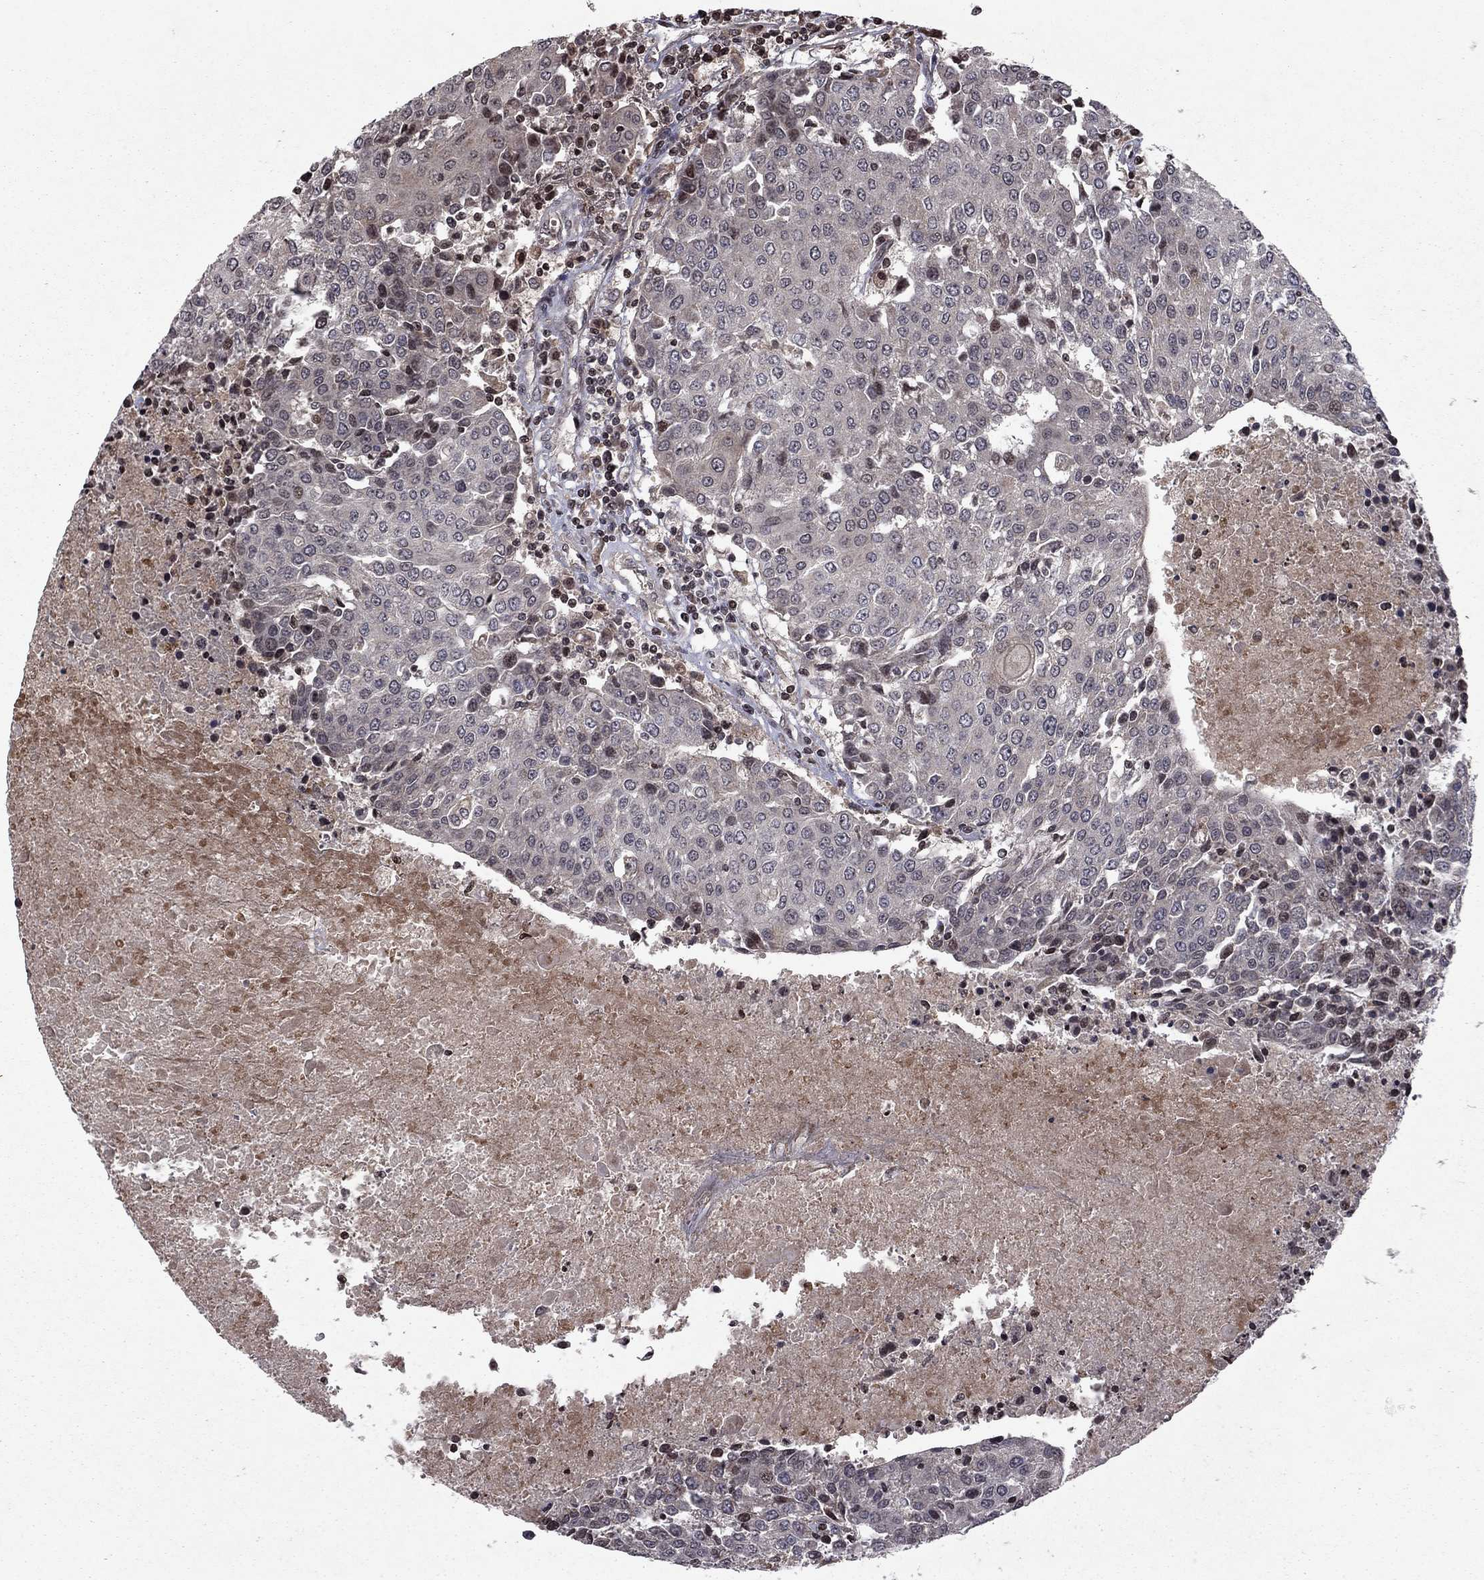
{"staining": {"intensity": "negative", "quantity": "none", "location": "none"}, "tissue": "urothelial cancer", "cell_type": "Tumor cells", "image_type": "cancer", "snomed": [{"axis": "morphology", "description": "Urothelial carcinoma, High grade"}, {"axis": "topography", "description": "Urinary bladder"}], "caption": "Protein analysis of urothelial cancer exhibits no significant positivity in tumor cells.", "gene": "SORBS1", "patient": {"sex": "female", "age": 85}}